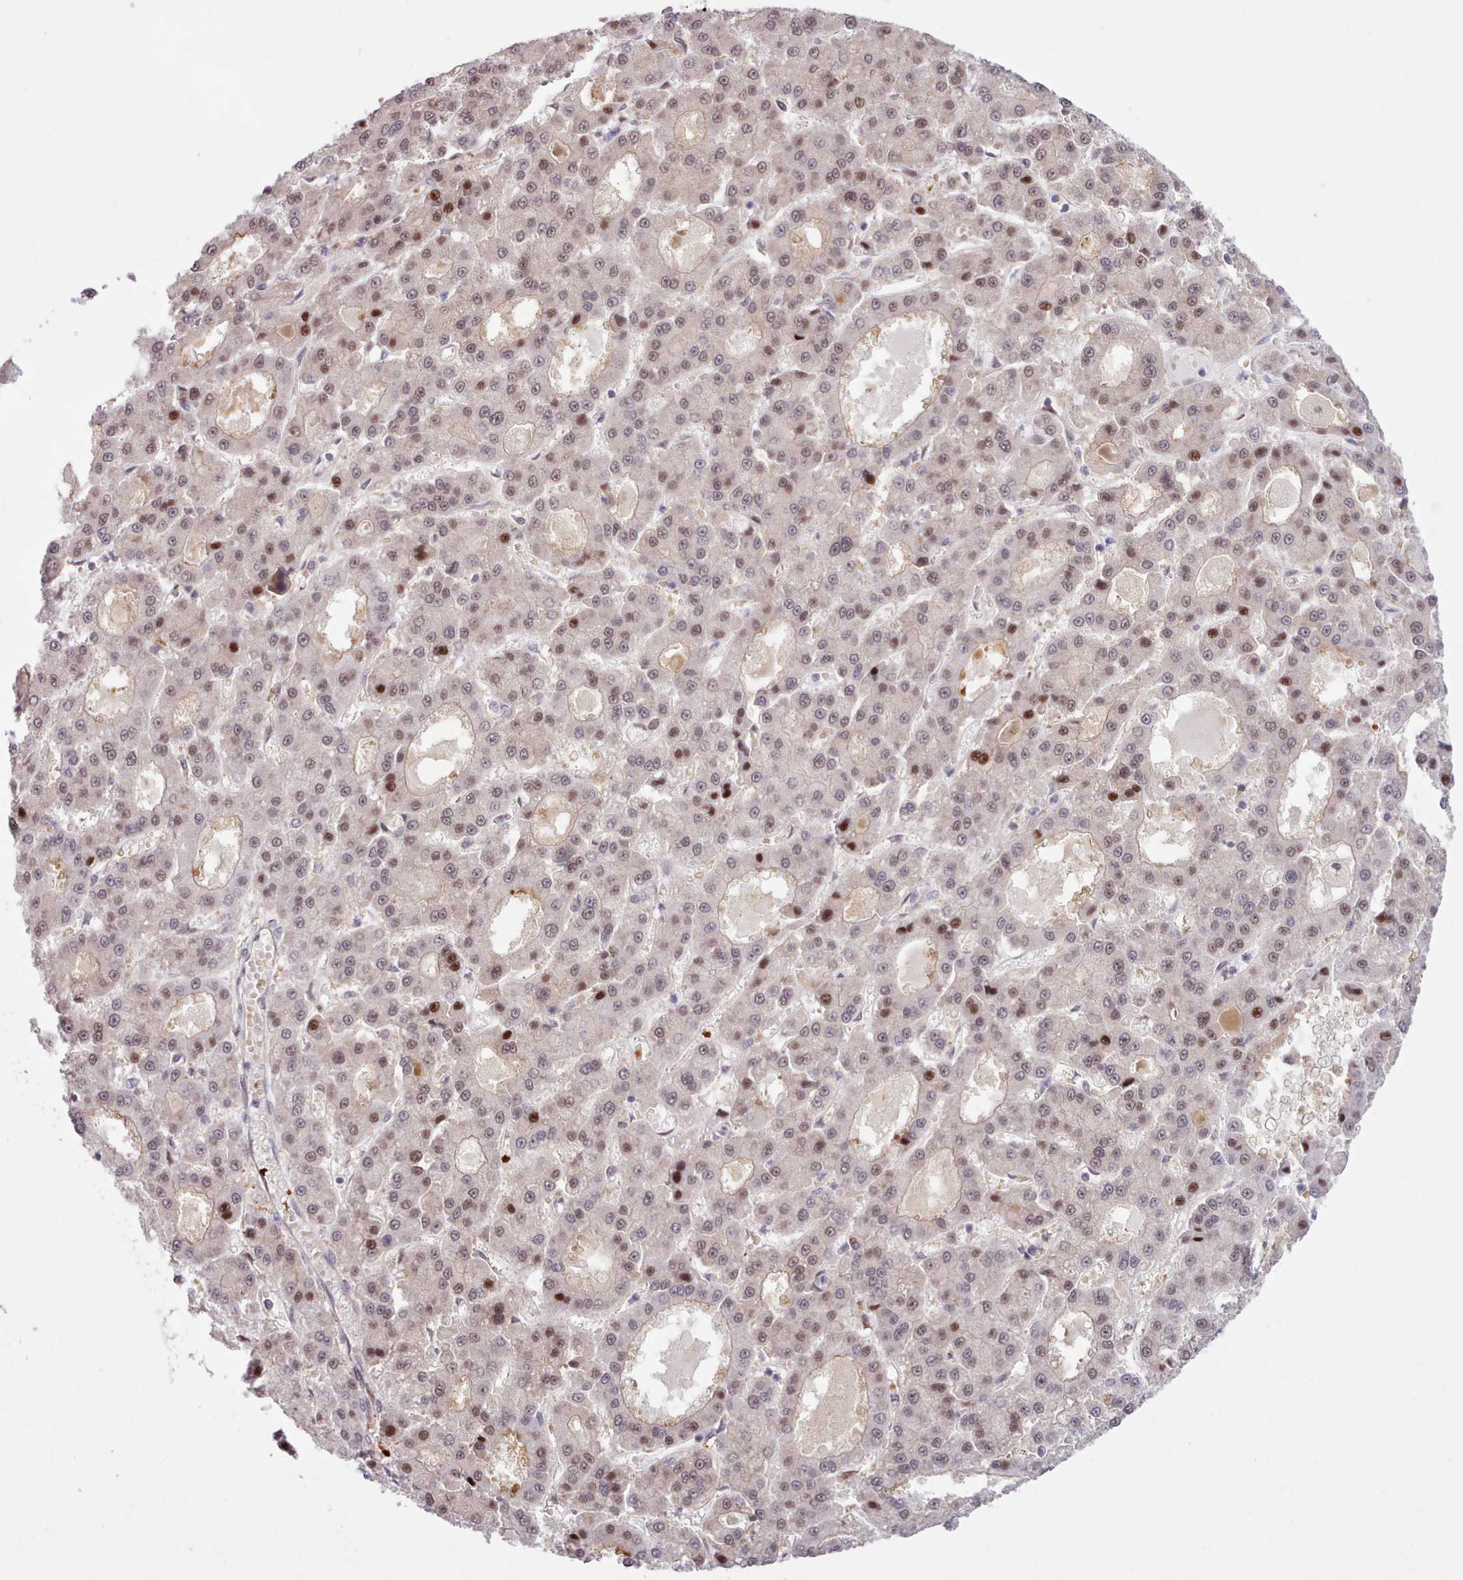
{"staining": {"intensity": "moderate", "quantity": "25%-75%", "location": "nuclear"}, "tissue": "liver cancer", "cell_type": "Tumor cells", "image_type": "cancer", "snomed": [{"axis": "morphology", "description": "Carcinoma, Hepatocellular, NOS"}, {"axis": "topography", "description": "Liver"}], "caption": "The image exhibits a brown stain indicating the presence of a protein in the nuclear of tumor cells in liver hepatocellular carcinoma. Using DAB (brown) and hematoxylin (blue) stains, captured at high magnification using brightfield microscopy.", "gene": "KBTBD7", "patient": {"sex": "male", "age": 70}}